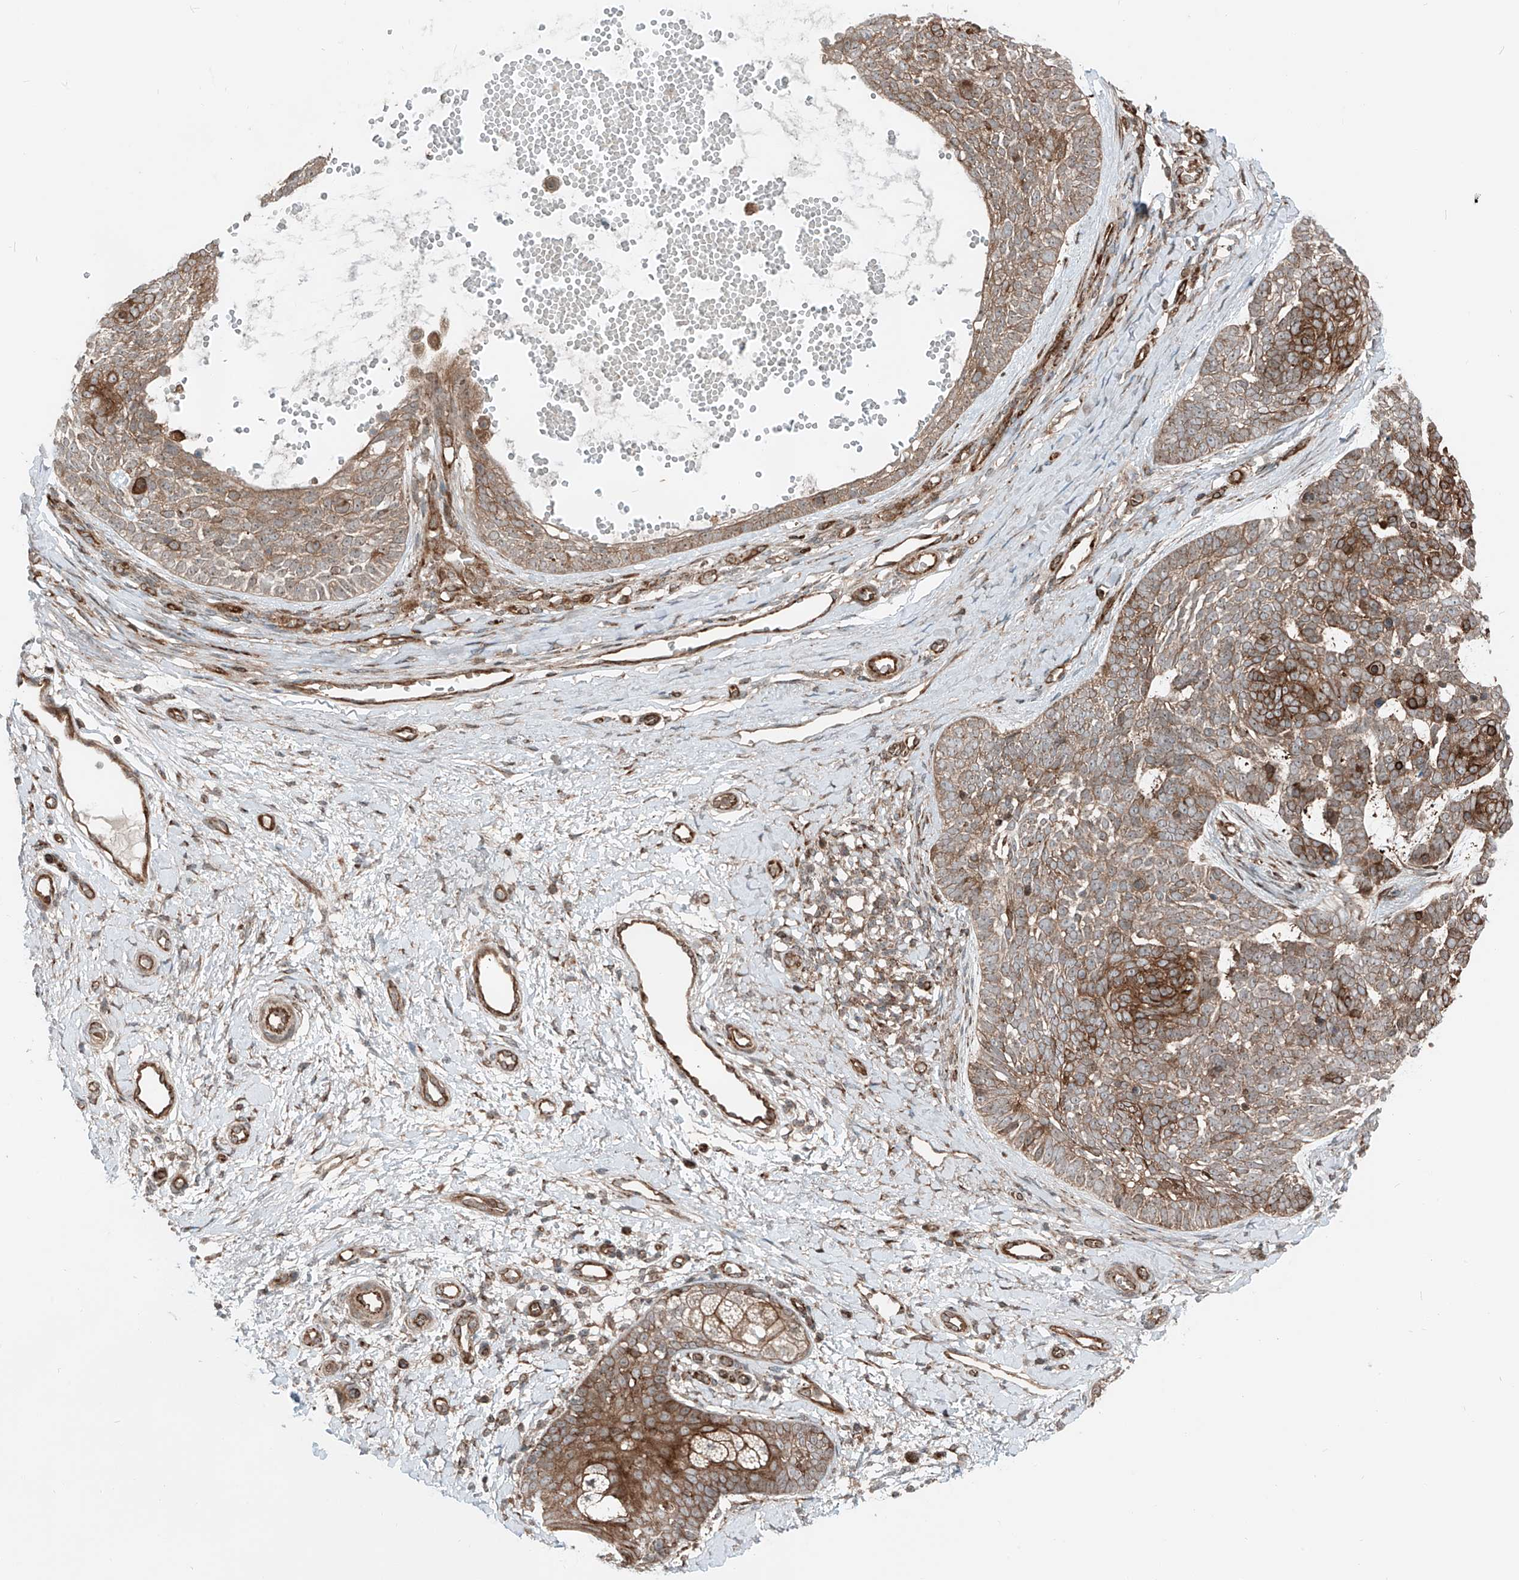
{"staining": {"intensity": "strong", "quantity": "25%-75%", "location": "cytoplasmic/membranous"}, "tissue": "skin cancer", "cell_type": "Tumor cells", "image_type": "cancer", "snomed": [{"axis": "morphology", "description": "Basal cell carcinoma"}, {"axis": "topography", "description": "Skin"}], "caption": "Human basal cell carcinoma (skin) stained for a protein (brown) reveals strong cytoplasmic/membranous positive expression in about 25%-75% of tumor cells.", "gene": "USP48", "patient": {"sex": "female", "age": 81}}